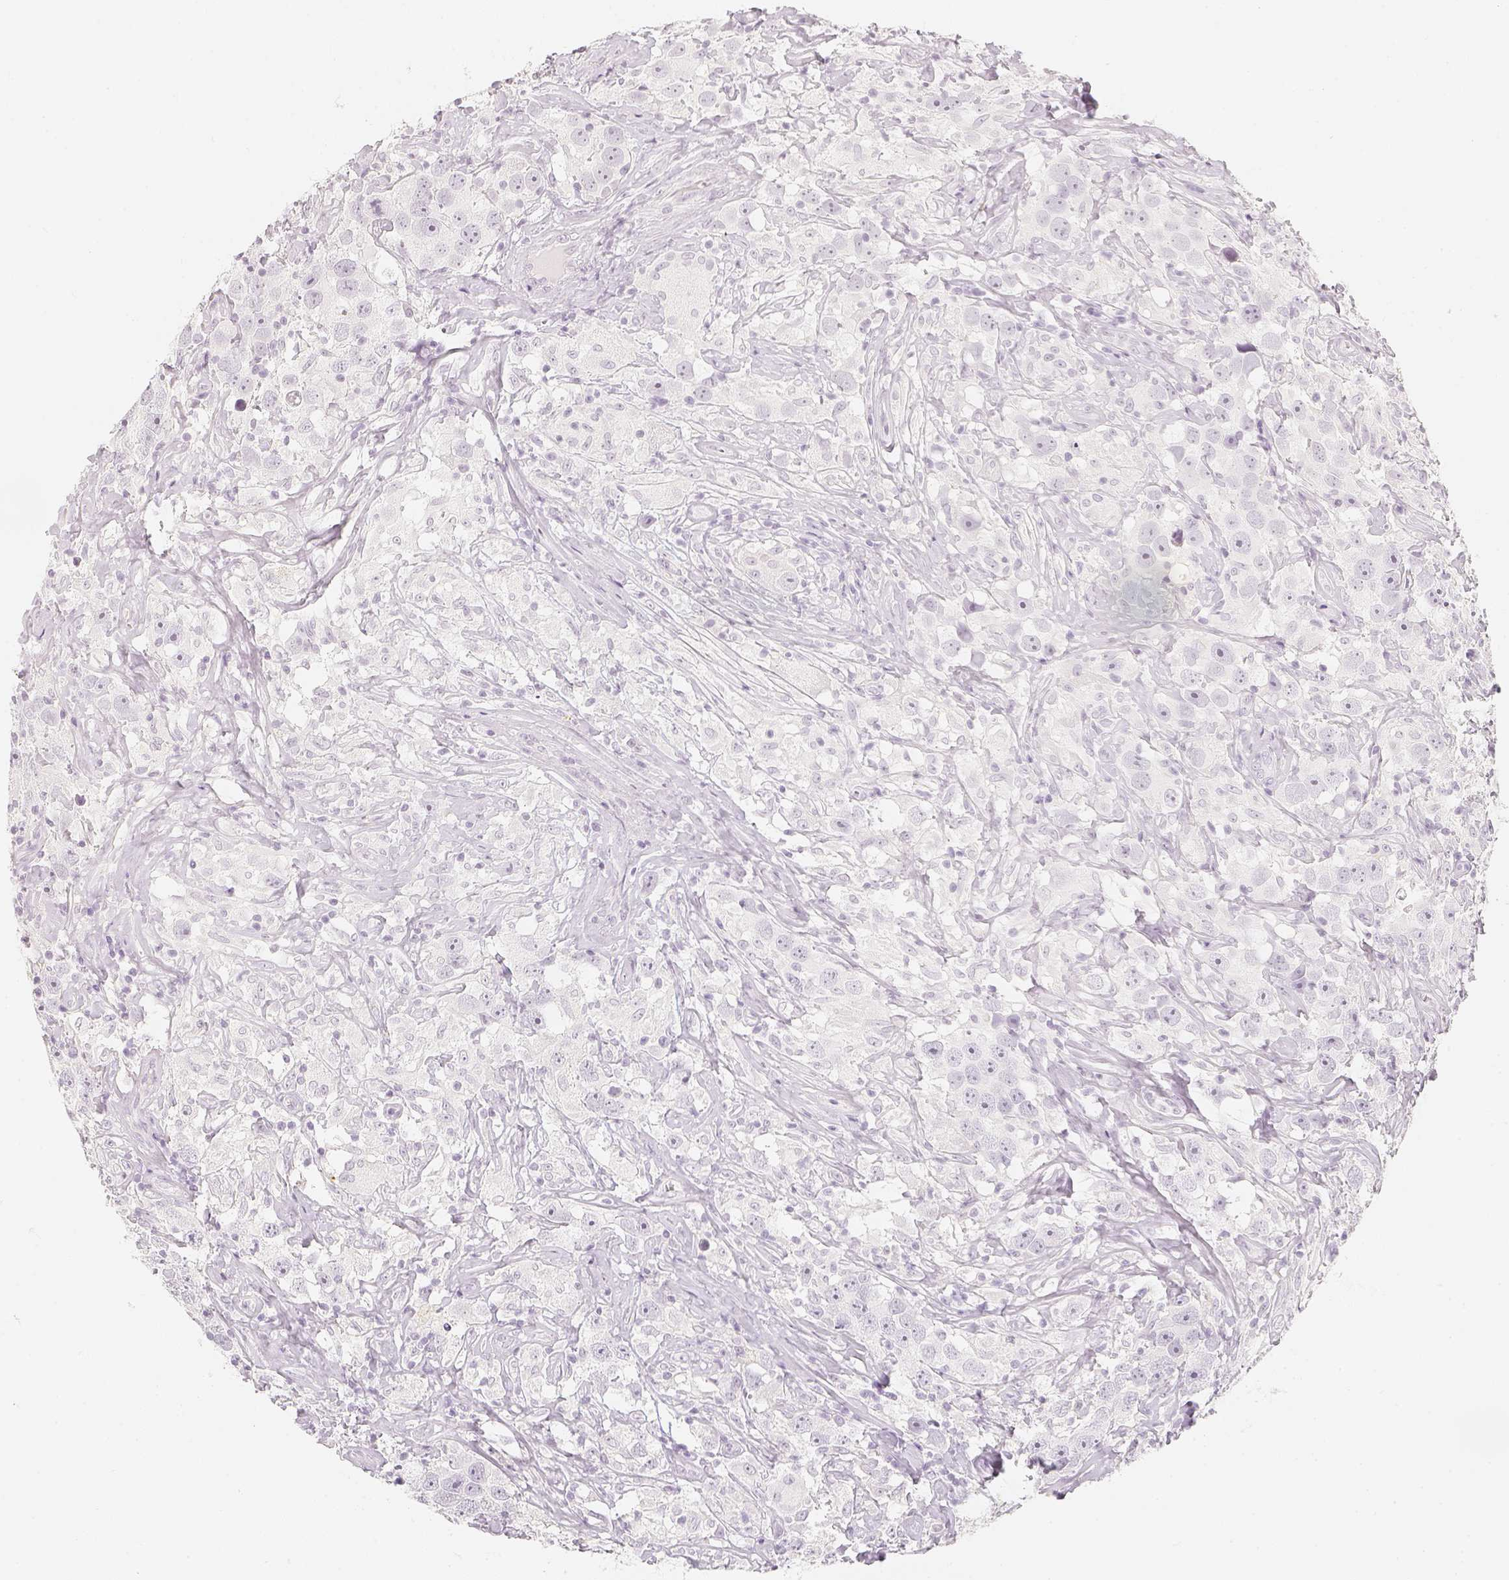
{"staining": {"intensity": "negative", "quantity": "none", "location": "none"}, "tissue": "testis cancer", "cell_type": "Tumor cells", "image_type": "cancer", "snomed": [{"axis": "morphology", "description": "Seminoma, NOS"}, {"axis": "topography", "description": "Testis"}], "caption": "Tumor cells are negative for brown protein staining in testis cancer.", "gene": "SLC18A1", "patient": {"sex": "male", "age": 49}}